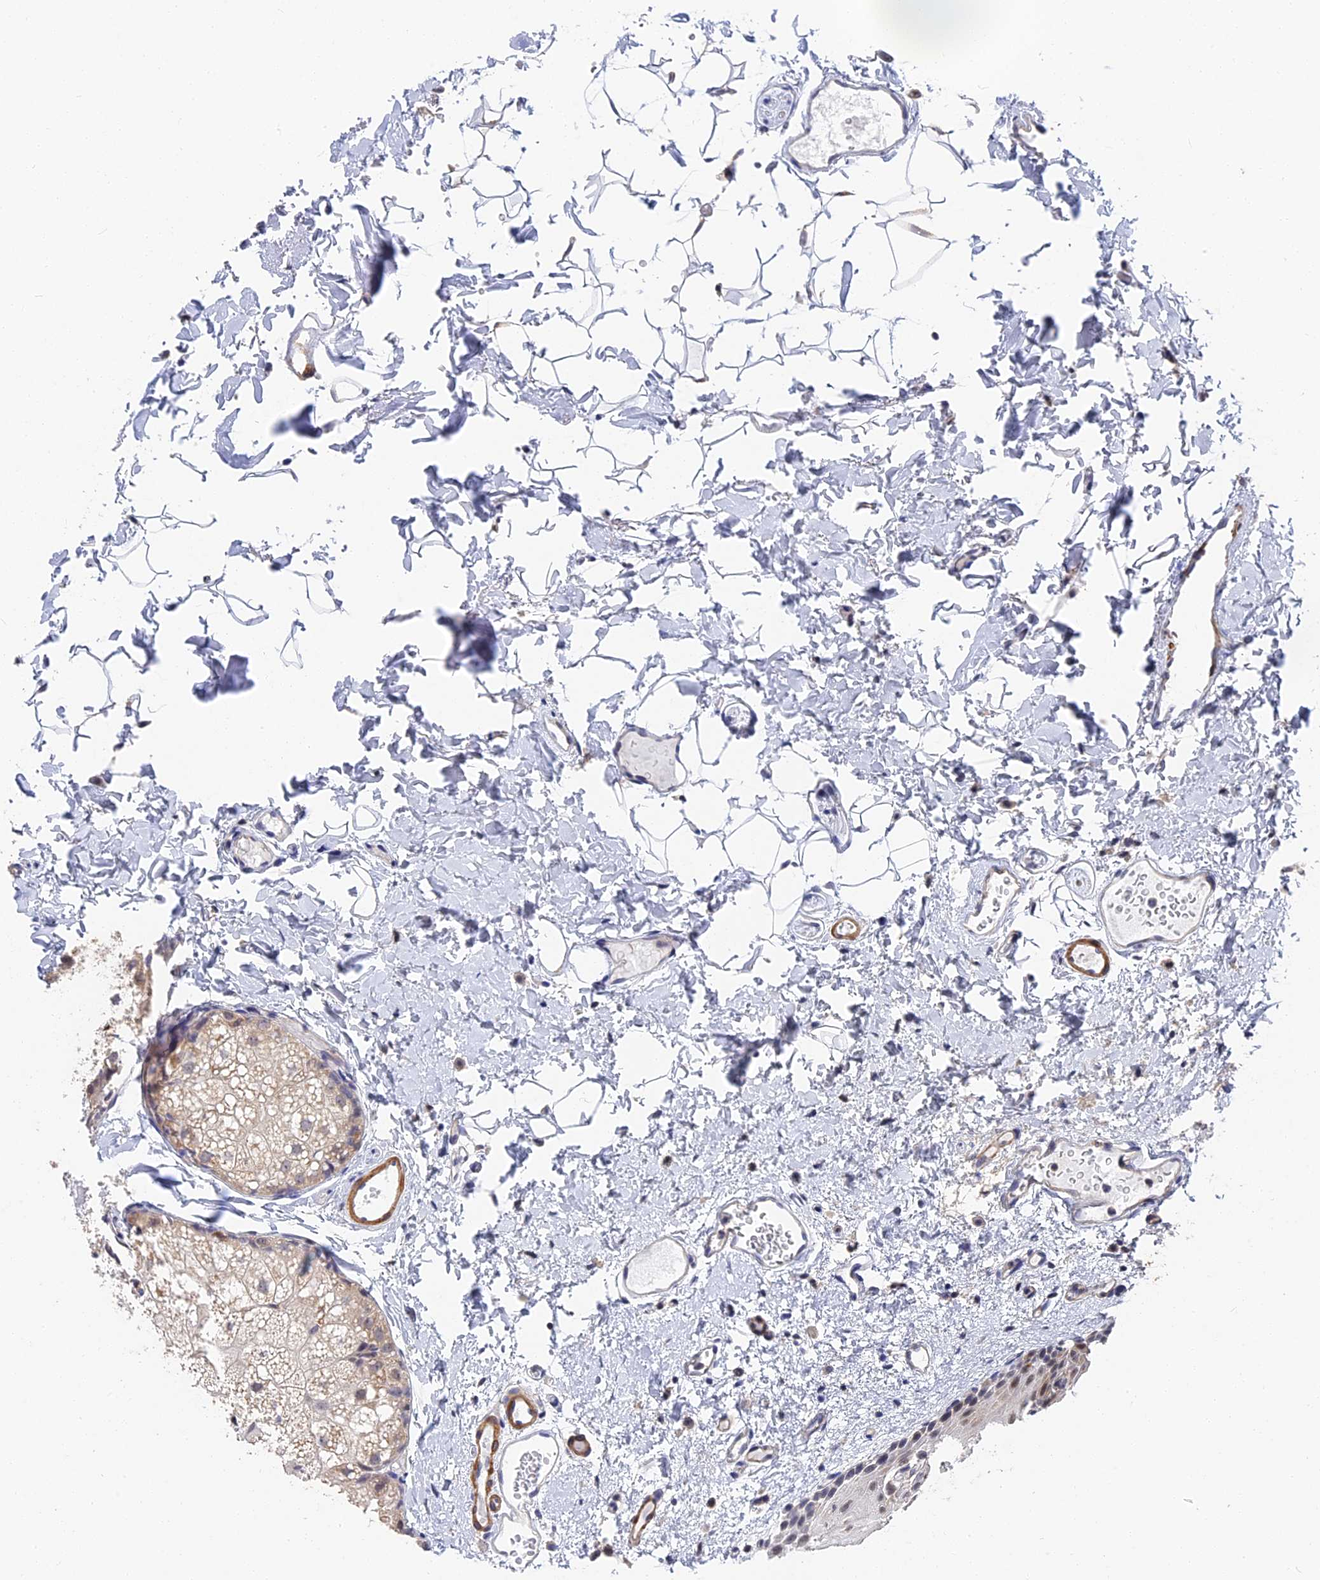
{"staining": {"intensity": "moderate", "quantity": "<25%", "location": "nuclear"}, "tissue": "oral mucosa", "cell_type": "Squamous epithelial cells", "image_type": "normal", "snomed": [{"axis": "morphology", "description": "Normal tissue, NOS"}, {"axis": "topography", "description": "Oral tissue"}], "caption": "This photomicrograph displays IHC staining of unremarkable human oral mucosa, with low moderate nuclear expression in approximately <25% of squamous epithelial cells.", "gene": "CCDC113", "patient": {"sex": "female", "age": 70}}